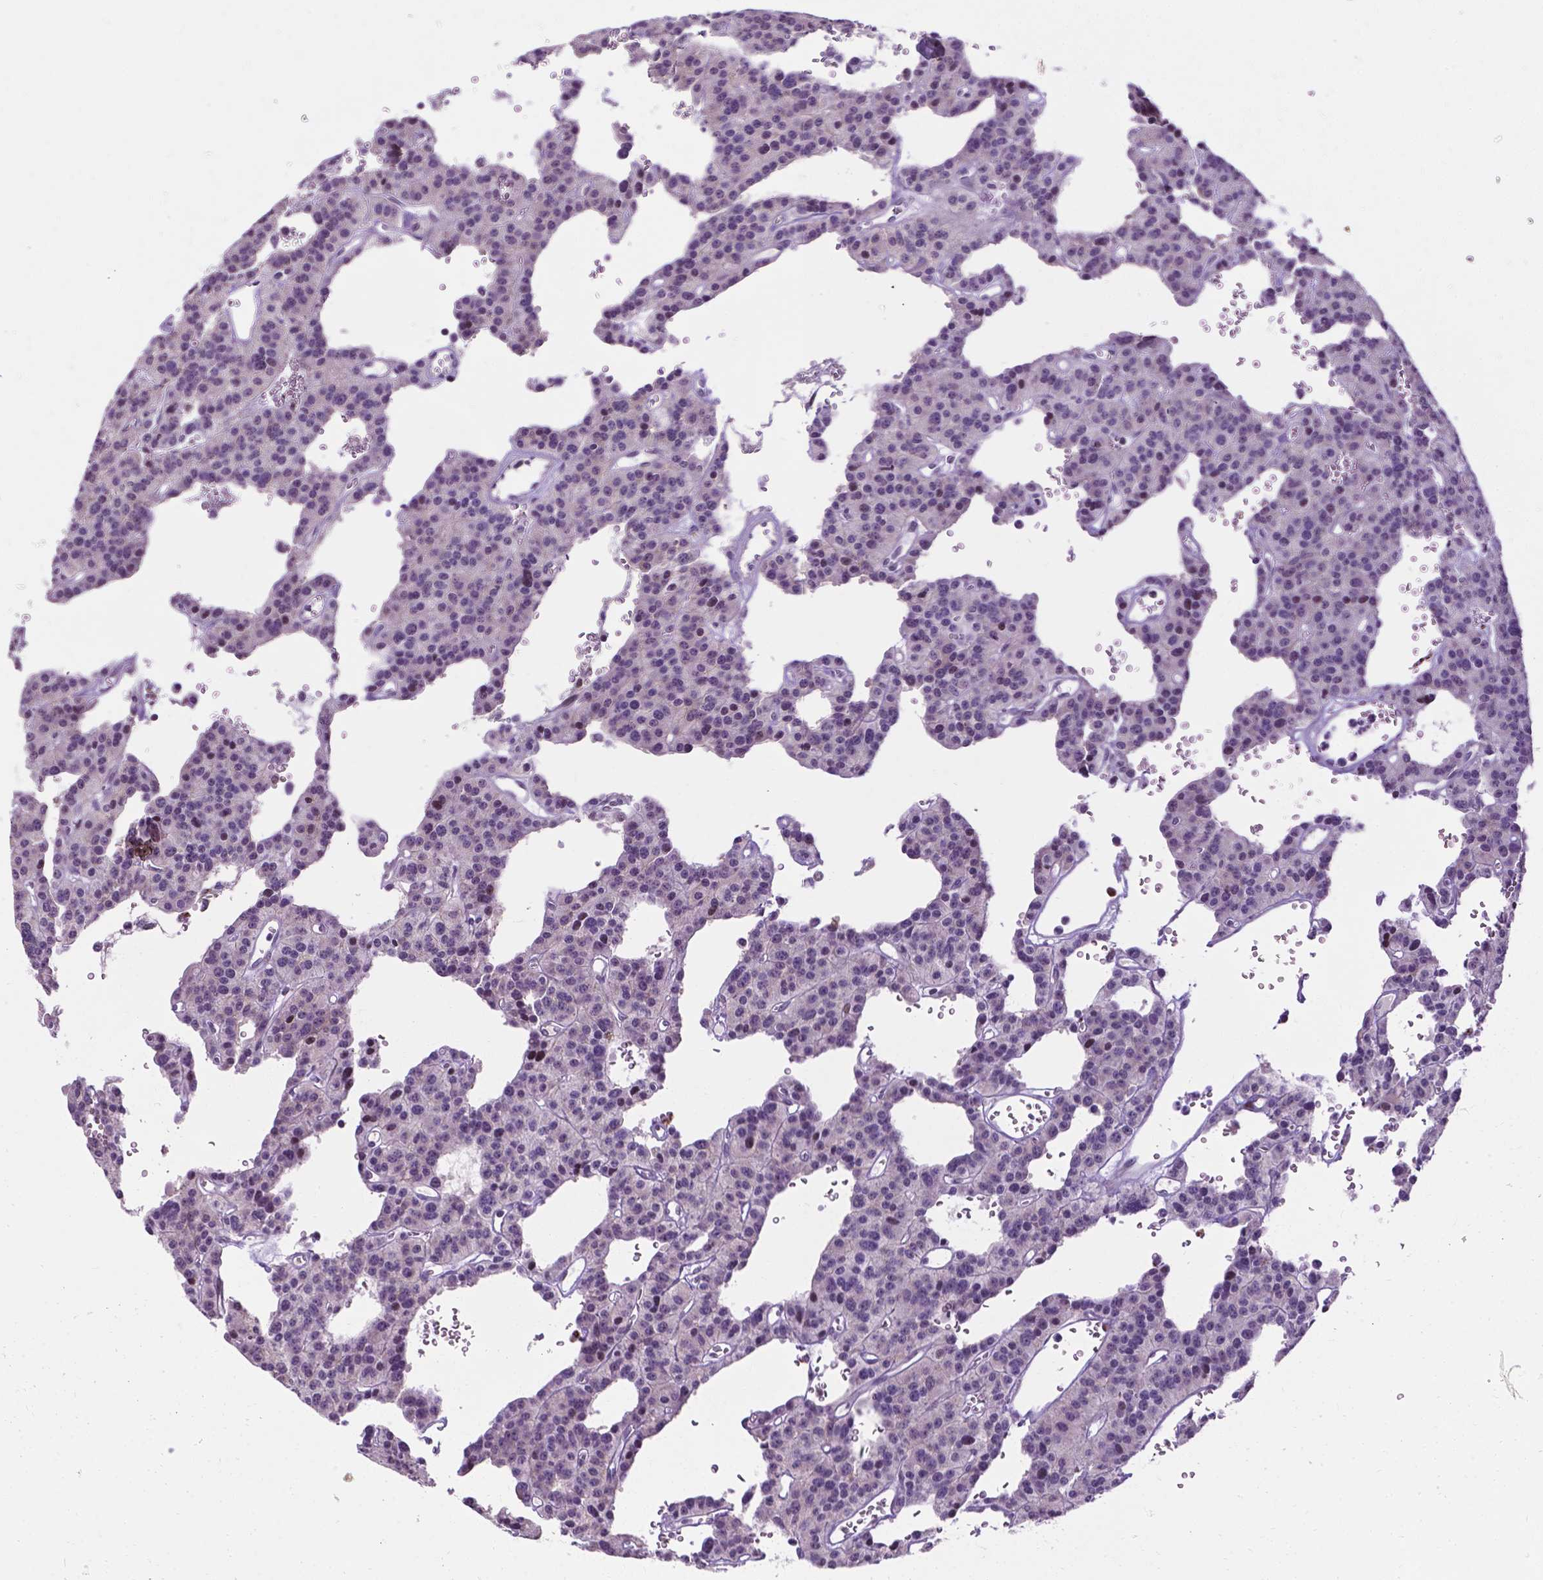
{"staining": {"intensity": "negative", "quantity": "none", "location": "none"}, "tissue": "carcinoid", "cell_type": "Tumor cells", "image_type": "cancer", "snomed": [{"axis": "morphology", "description": "Carcinoid, malignant, NOS"}, {"axis": "topography", "description": "Lung"}], "caption": "Tumor cells are negative for protein expression in human carcinoid (malignant).", "gene": "SMAD3", "patient": {"sex": "female", "age": 71}}